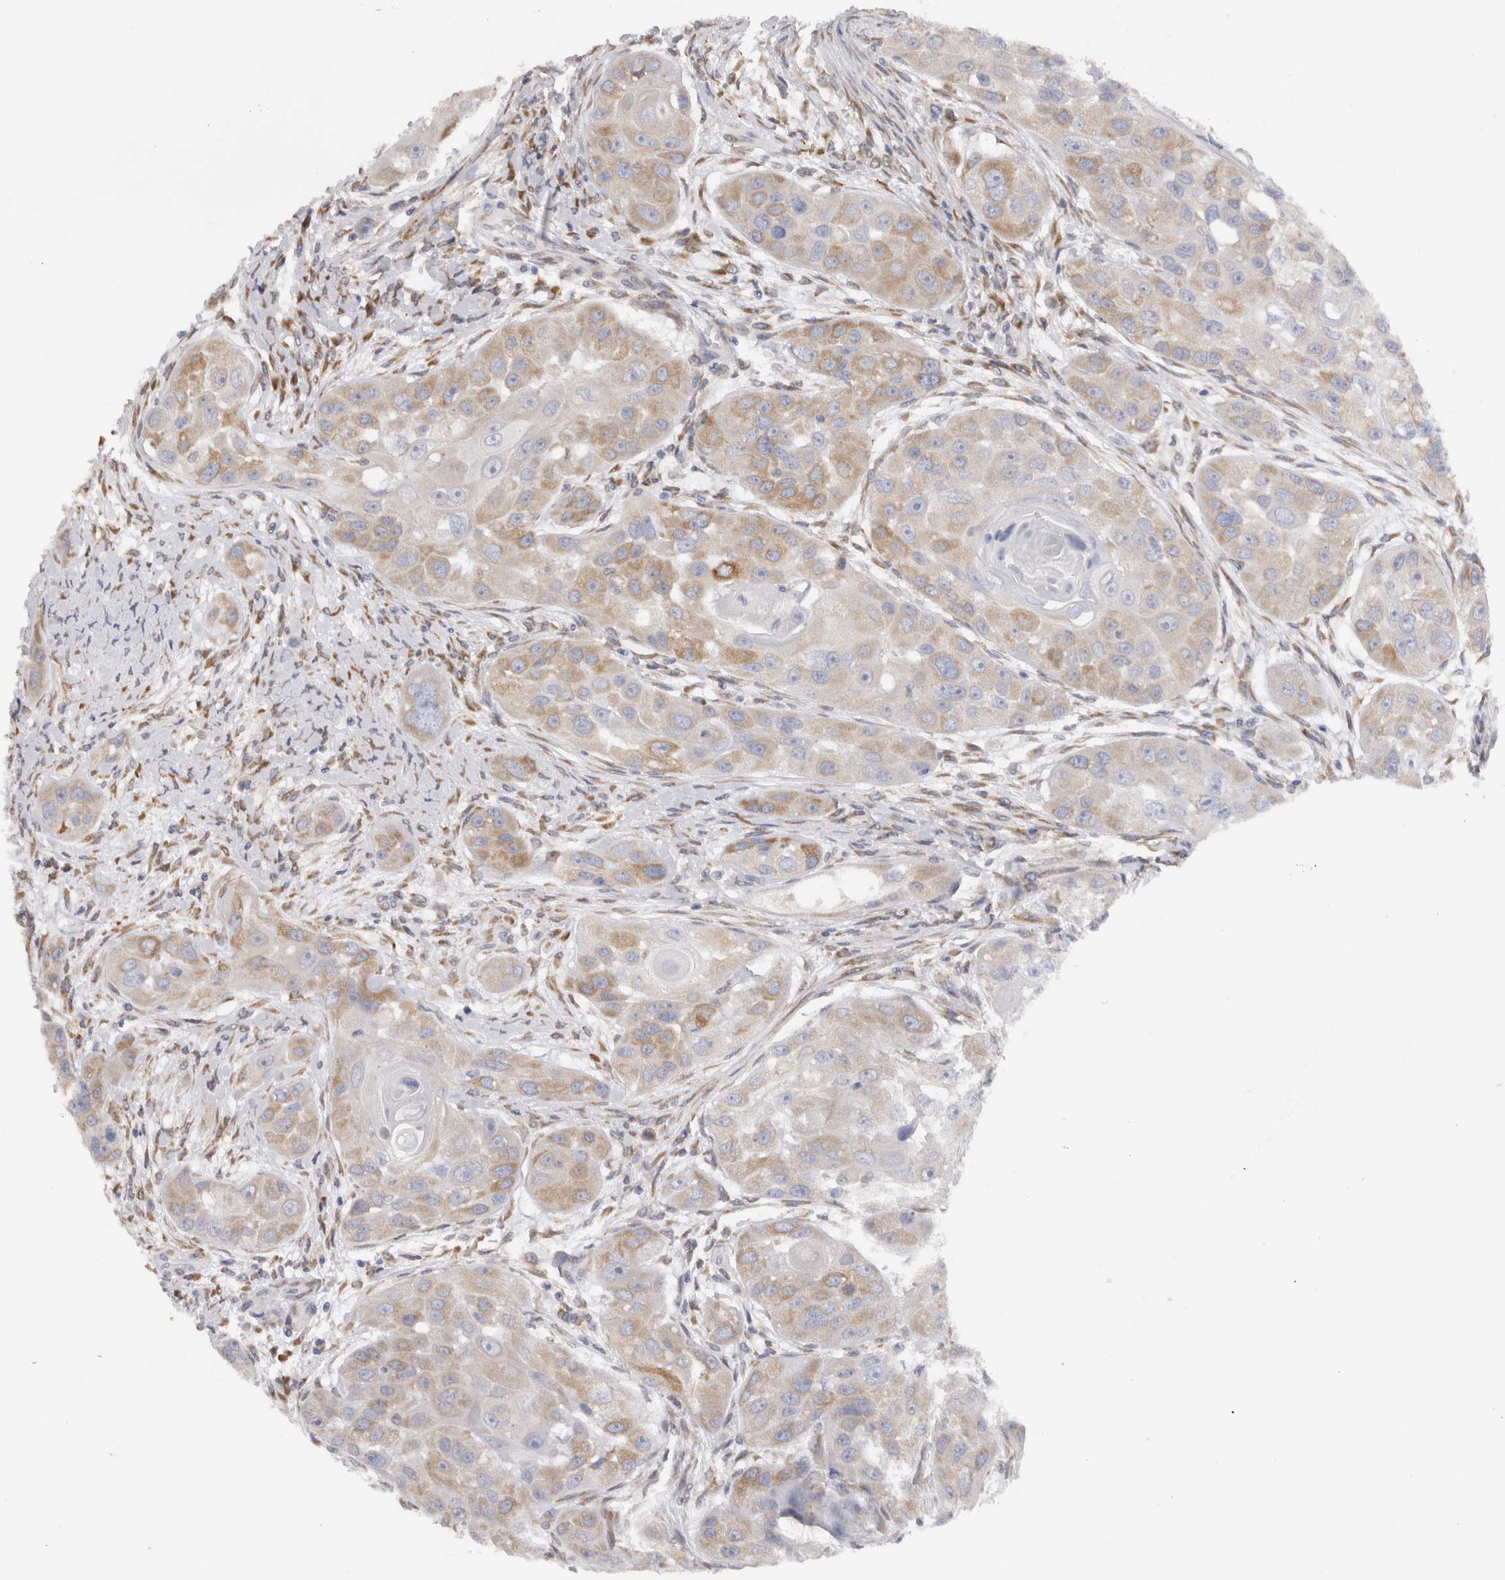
{"staining": {"intensity": "weak", "quantity": "25%-75%", "location": "cytoplasmic/membranous"}, "tissue": "head and neck cancer", "cell_type": "Tumor cells", "image_type": "cancer", "snomed": [{"axis": "morphology", "description": "Normal tissue, NOS"}, {"axis": "morphology", "description": "Squamous cell carcinoma, NOS"}, {"axis": "topography", "description": "Skeletal muscle"}, {"axis": "topography", "description": "Head-Neck"}], "caption": "A low amount of weak cytoplasmic/membranous staining is identified in approximately 25%-75% of tumor cells in squamous cell carcinoma (head and neck) tissue.", "gene": "VCPIP1", "patient": {"sex": "male", "age": 51}}